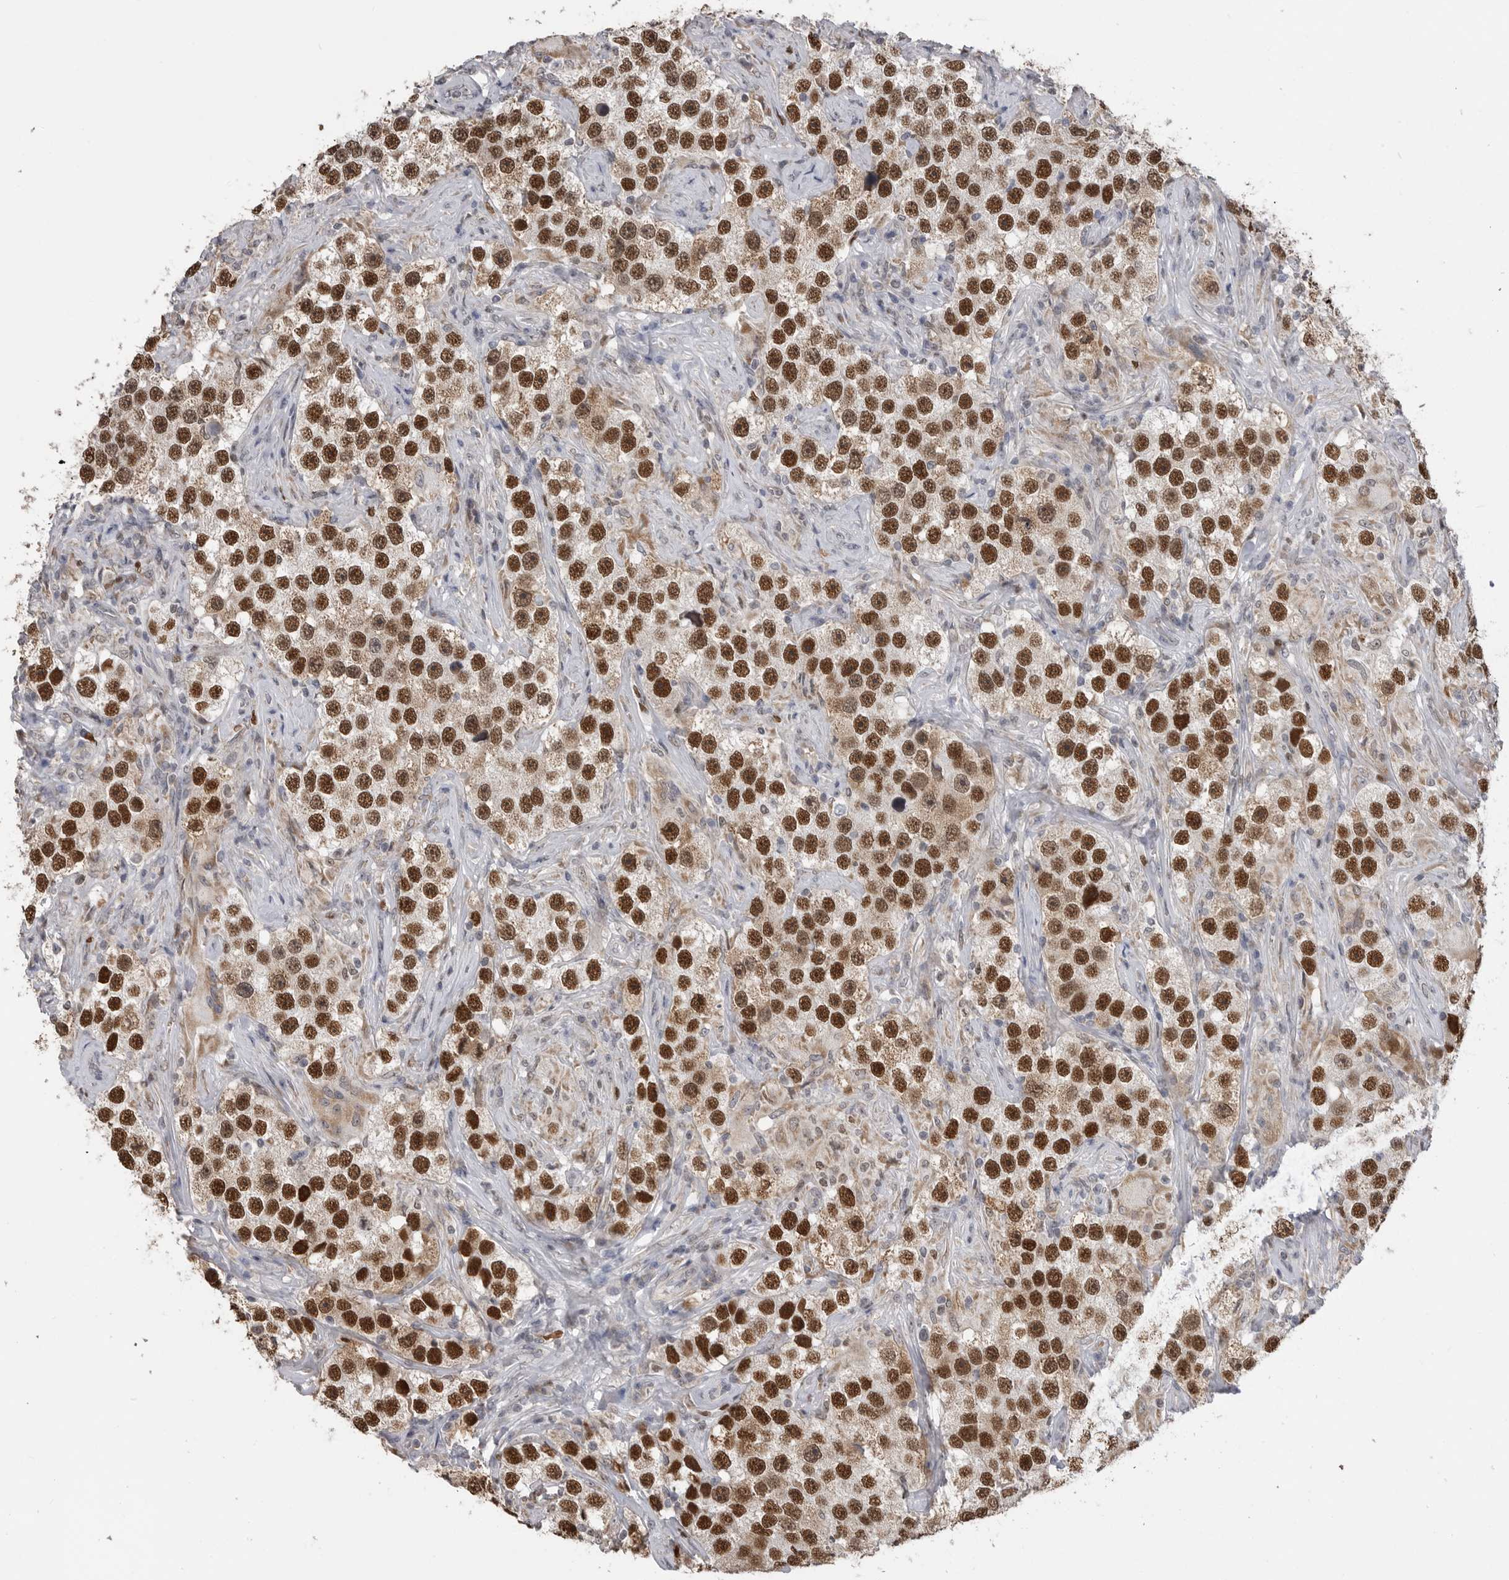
{"staining": {"intensity": "strong", "quantity": ">75%", "location": "nuclear"}, "tissue": "testis cancer", "cell_type": "Tumor cells", "image_type": "cancer", "snomed": [{"axis": "morphology", "description": "Seminoma, NOS"}, {"axis": "topography", "description": "Testis"}], "caption": "The image demonstrates immunohistochemical staining of testis cancer (seminoma). There is strong nuclear positivity is present in approximately >75% of tumor cells. Immunohistochemistry stains the protein in brown and the nuclei are stained blue.", "gene": "SMARCC1", "patient": {"sex": "male", "age": 49}}